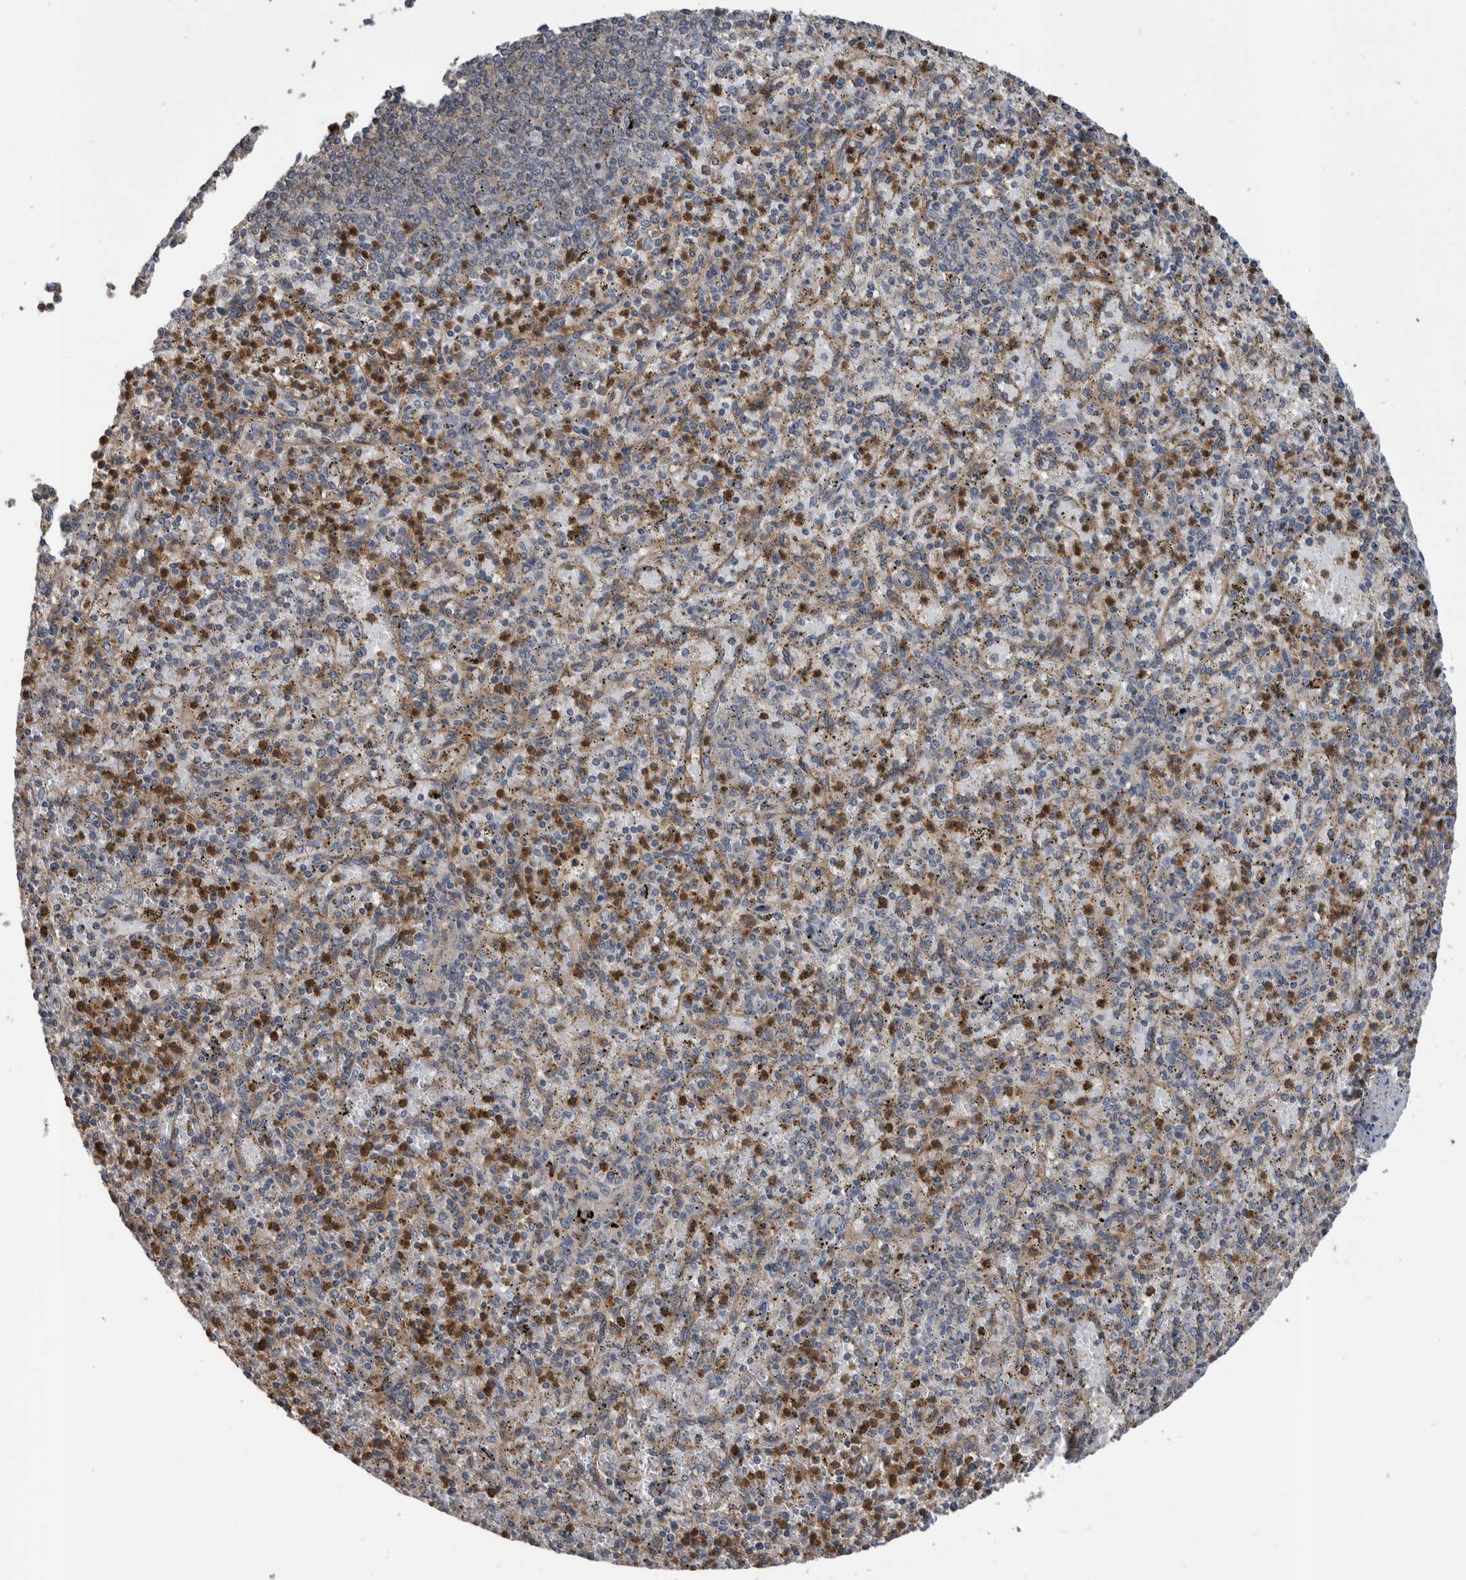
{"staining": {"intensity": "moderate", "quantity": "25%-75%", "location": "cytoplasmic/membranous"}, "tissue": "spleen", "cell_type": "Cells in red pulp", "image_type": "normal", "snomed": [{"axis": "morphology", "description": "Normal tissue, NOS"}, {"axis": "topography", "description": "Spleen"}], "caption": "Protein staining of normal spleen displays moderate cytoplasmic/membranous positivity in about 25%-75% of cells in red pulp. (IHC, brightfield microscopy, high magnification).", "gene": "SDCBP", "patient": {"sex": "male", "age": 72}}